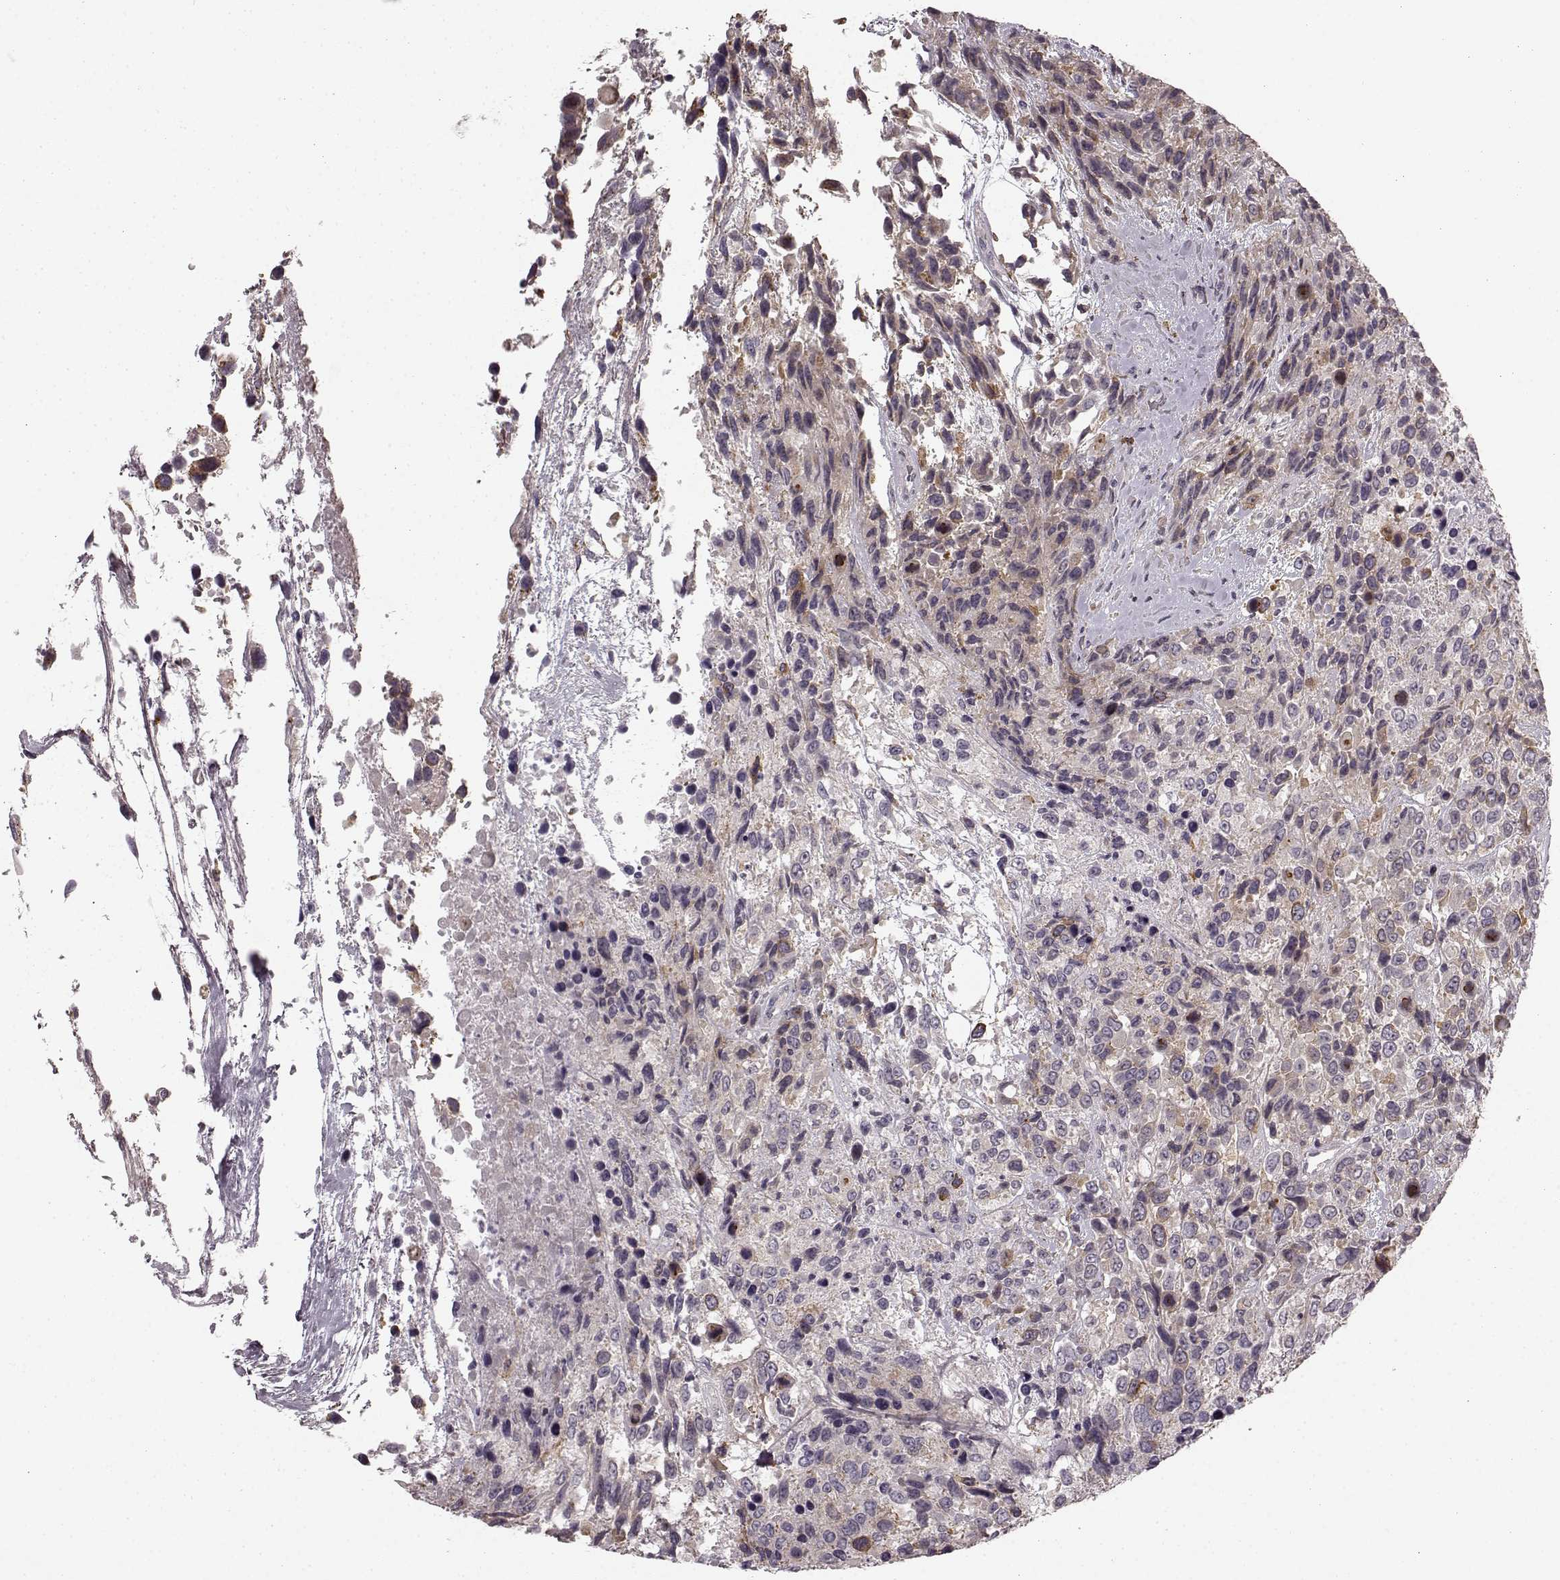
{"staining": {"intensity": "weak", "quantity": "25%-75%", "location": "cytoplasmic/membranous"}, "tissue": "urothelial cancer", "cell_type": "Tumor cells", "image_type": "cancer", "snomed": [{"axis": "morphology", "description": "Urothelial carcinoma, High grade"}, {"axis": "topography", "description": "Urinary bladder"}], "caption": "A low amount of weak cytoplasmic/membranous staining is appreciated in approximately 25%-75% of tumor cells in urothelial carcinoma (high-grade) tissue.", "gene": "HMMR", "patient": {"sex": "female", "age": 70}}